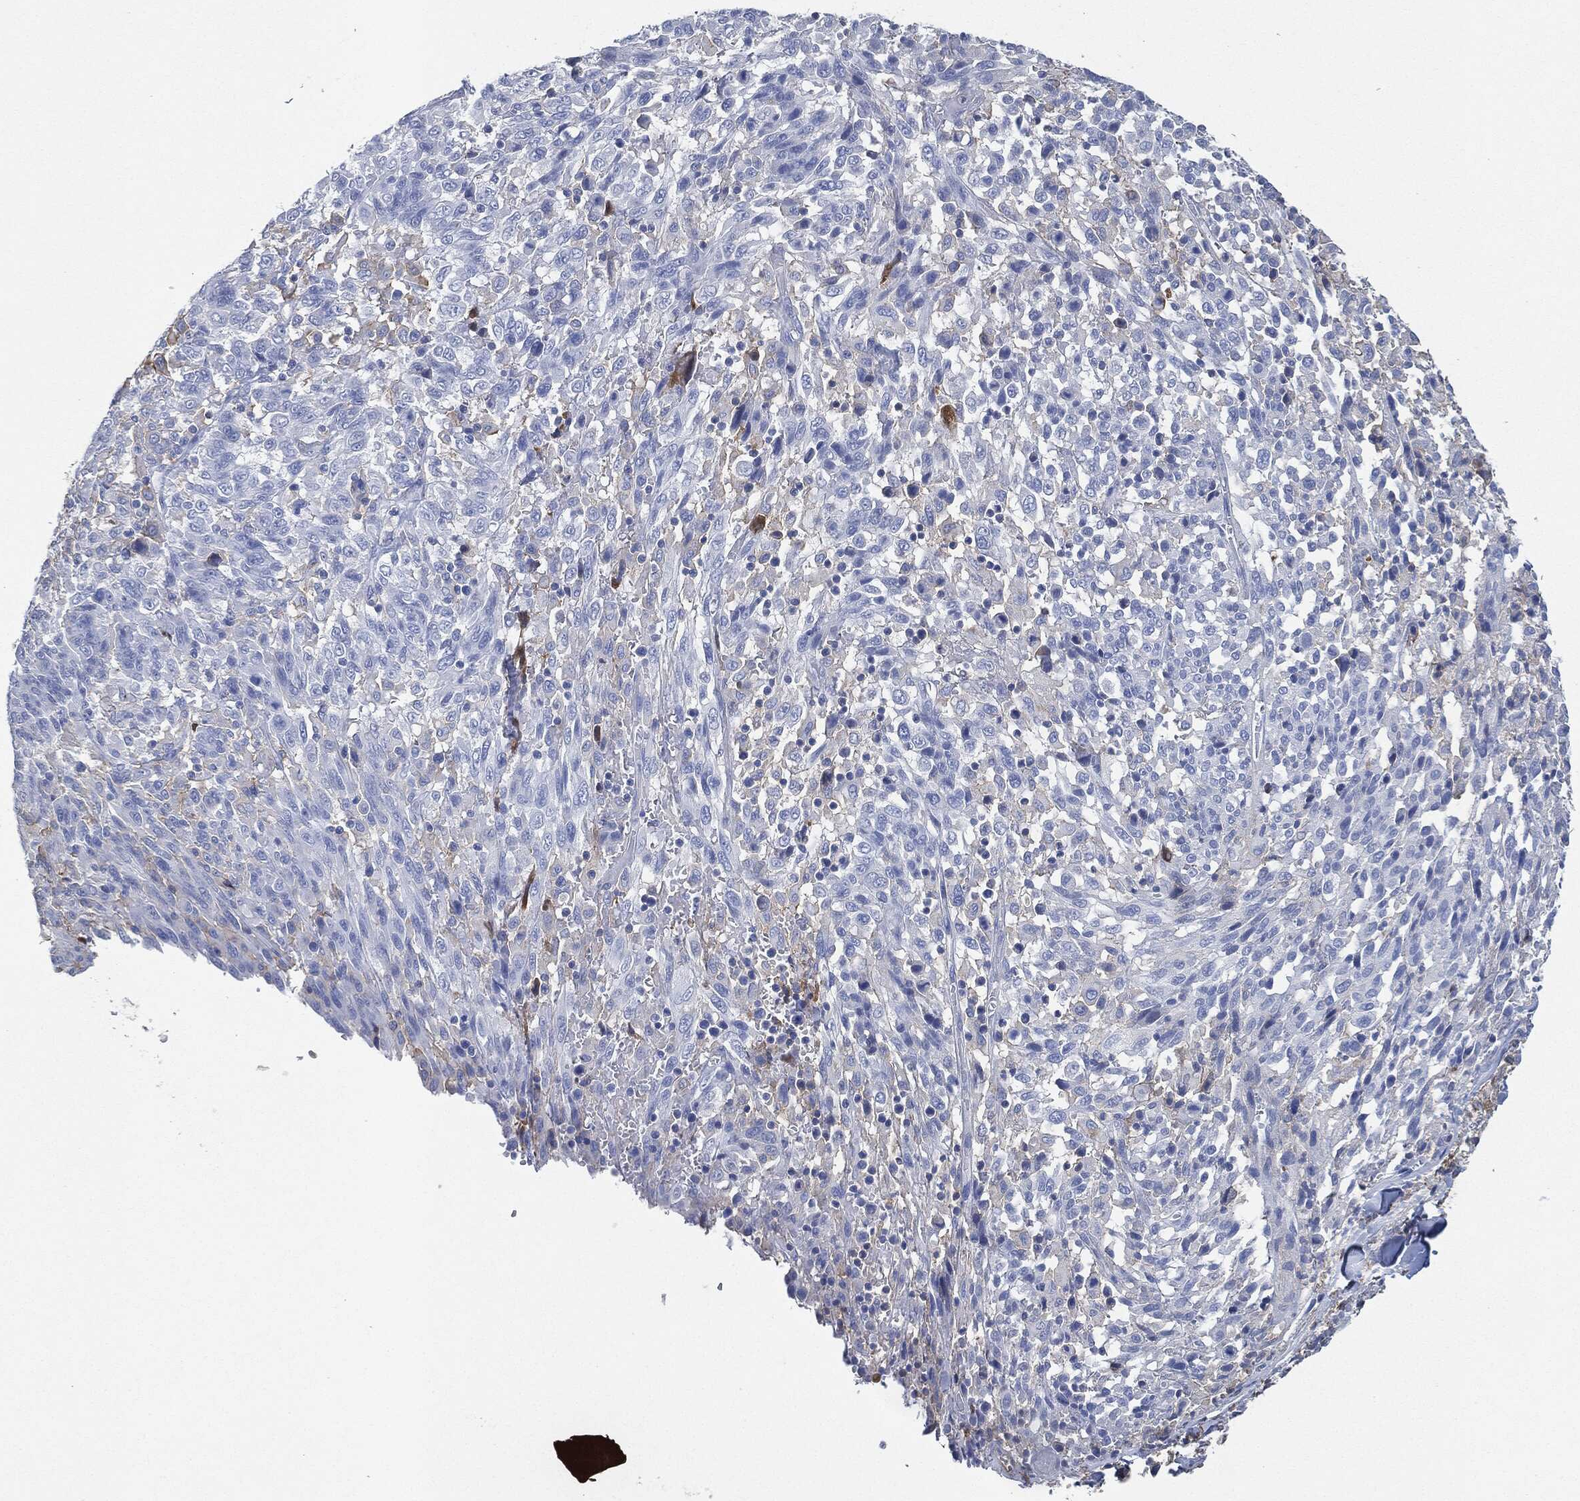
{"staining": {"intensity": "negative", "quantity": "none", "location": "none"}, "tissue": "melanoma", "cell_type": "Tumor cells", "image_type": "cancer", "snomed": [{"axis": "morphology", "description": "Malignant melanoma, NOS"}, {"axis": "topography", "description": "Skin"}], "caption": "Melanoma stained for a protein using IHC demonstrates no positivity tumor cells.", "gene": "IGLV6-57", "patient": {"sex": "female", "age": 91}}